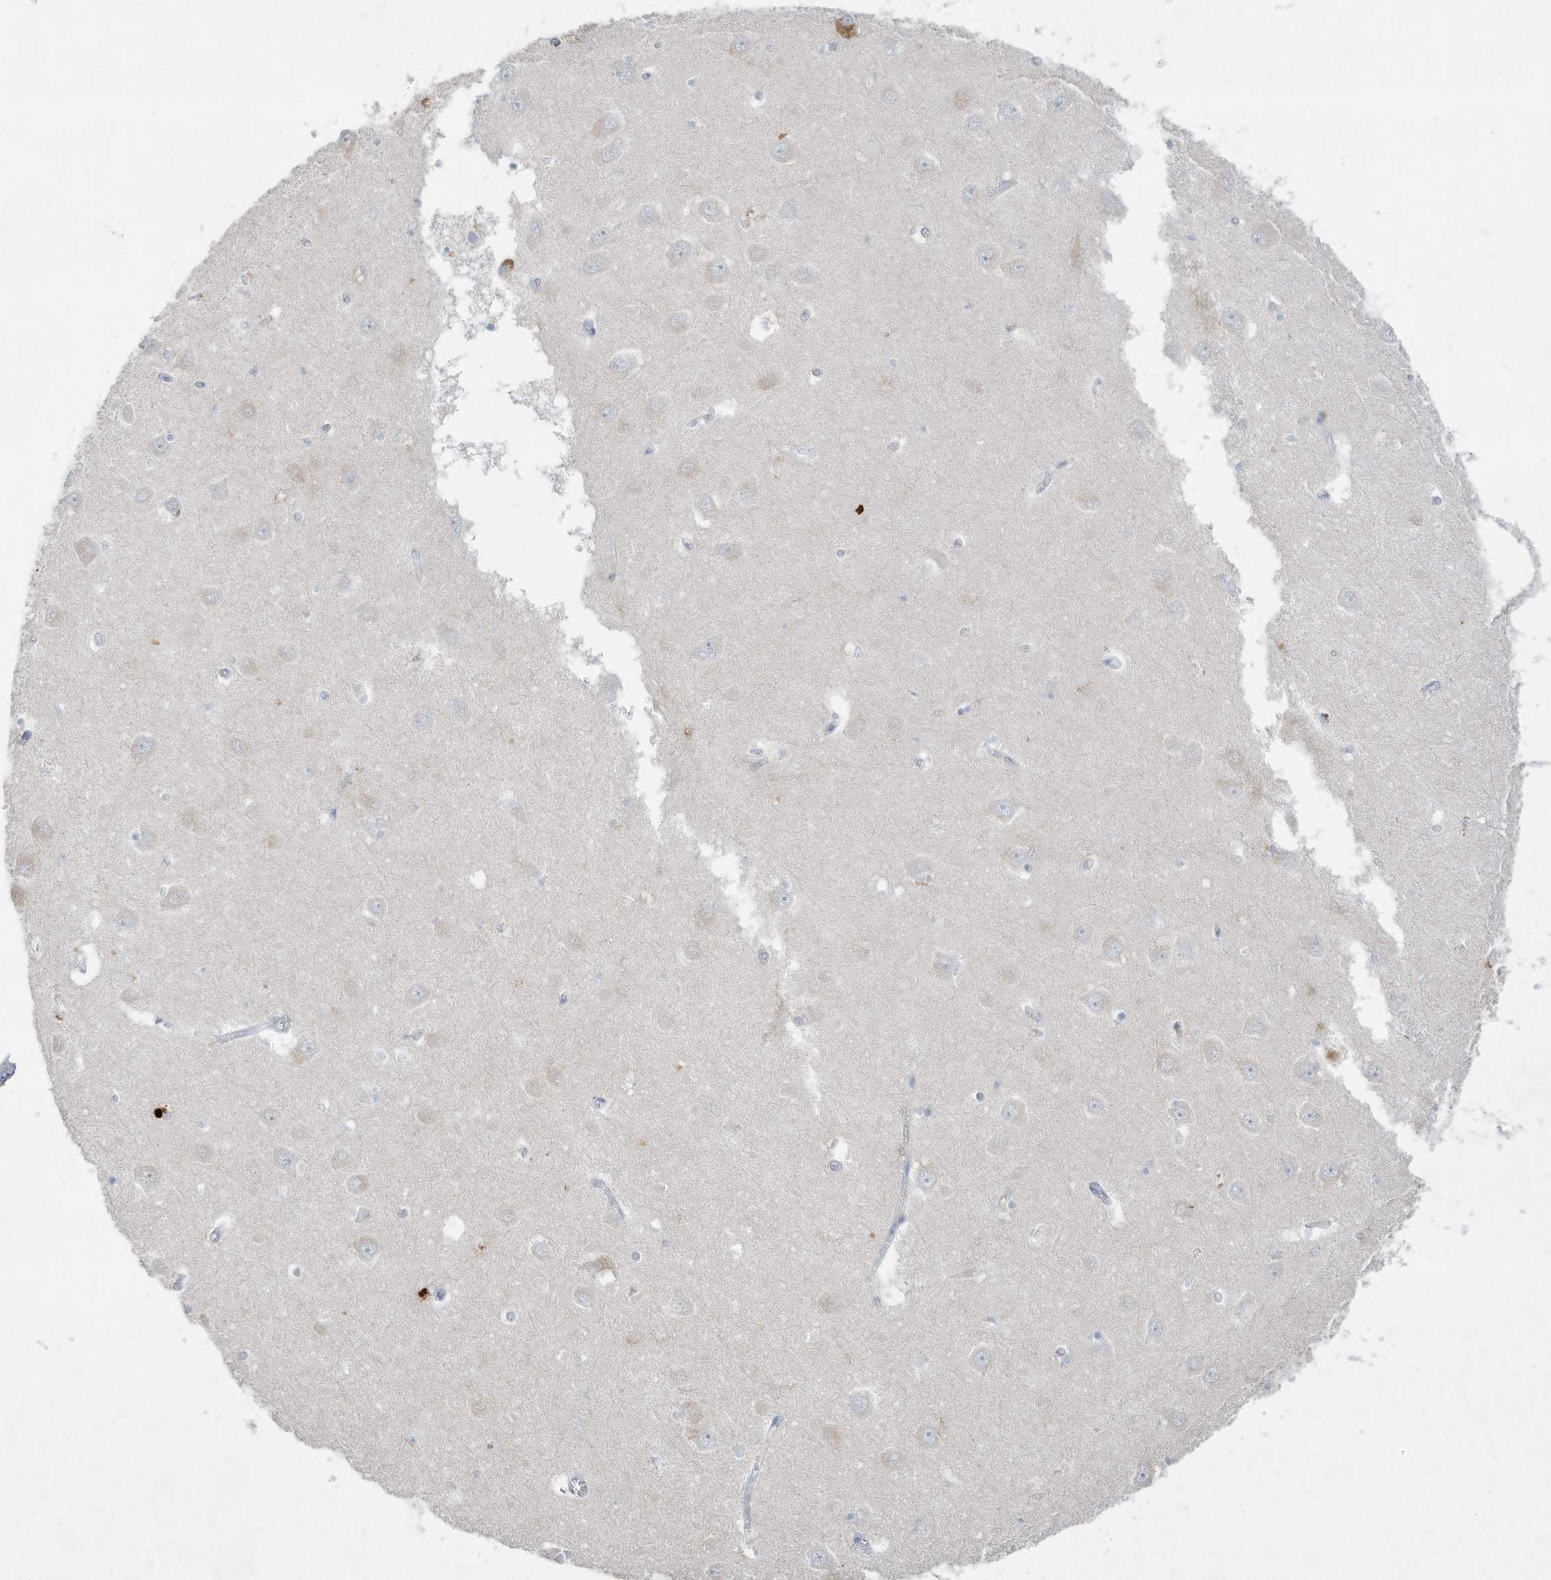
{"staining": {"intensity": "negative", "quantity": "none", "location": "none"}, "tissue": "hippocampus", "cell_type": "Glial cells", "image_type": "normal", "snomed": [{"axis": "morphology", "description": "Normal tissue, NOS"}, {"axis": "topography", "description": "Hippocampus"}], "caption": "Image shows no protein staining in glial cells of normal hippocampus.", "gene": "TUBE1", "patient": {"sex": "male", "age": 70}}